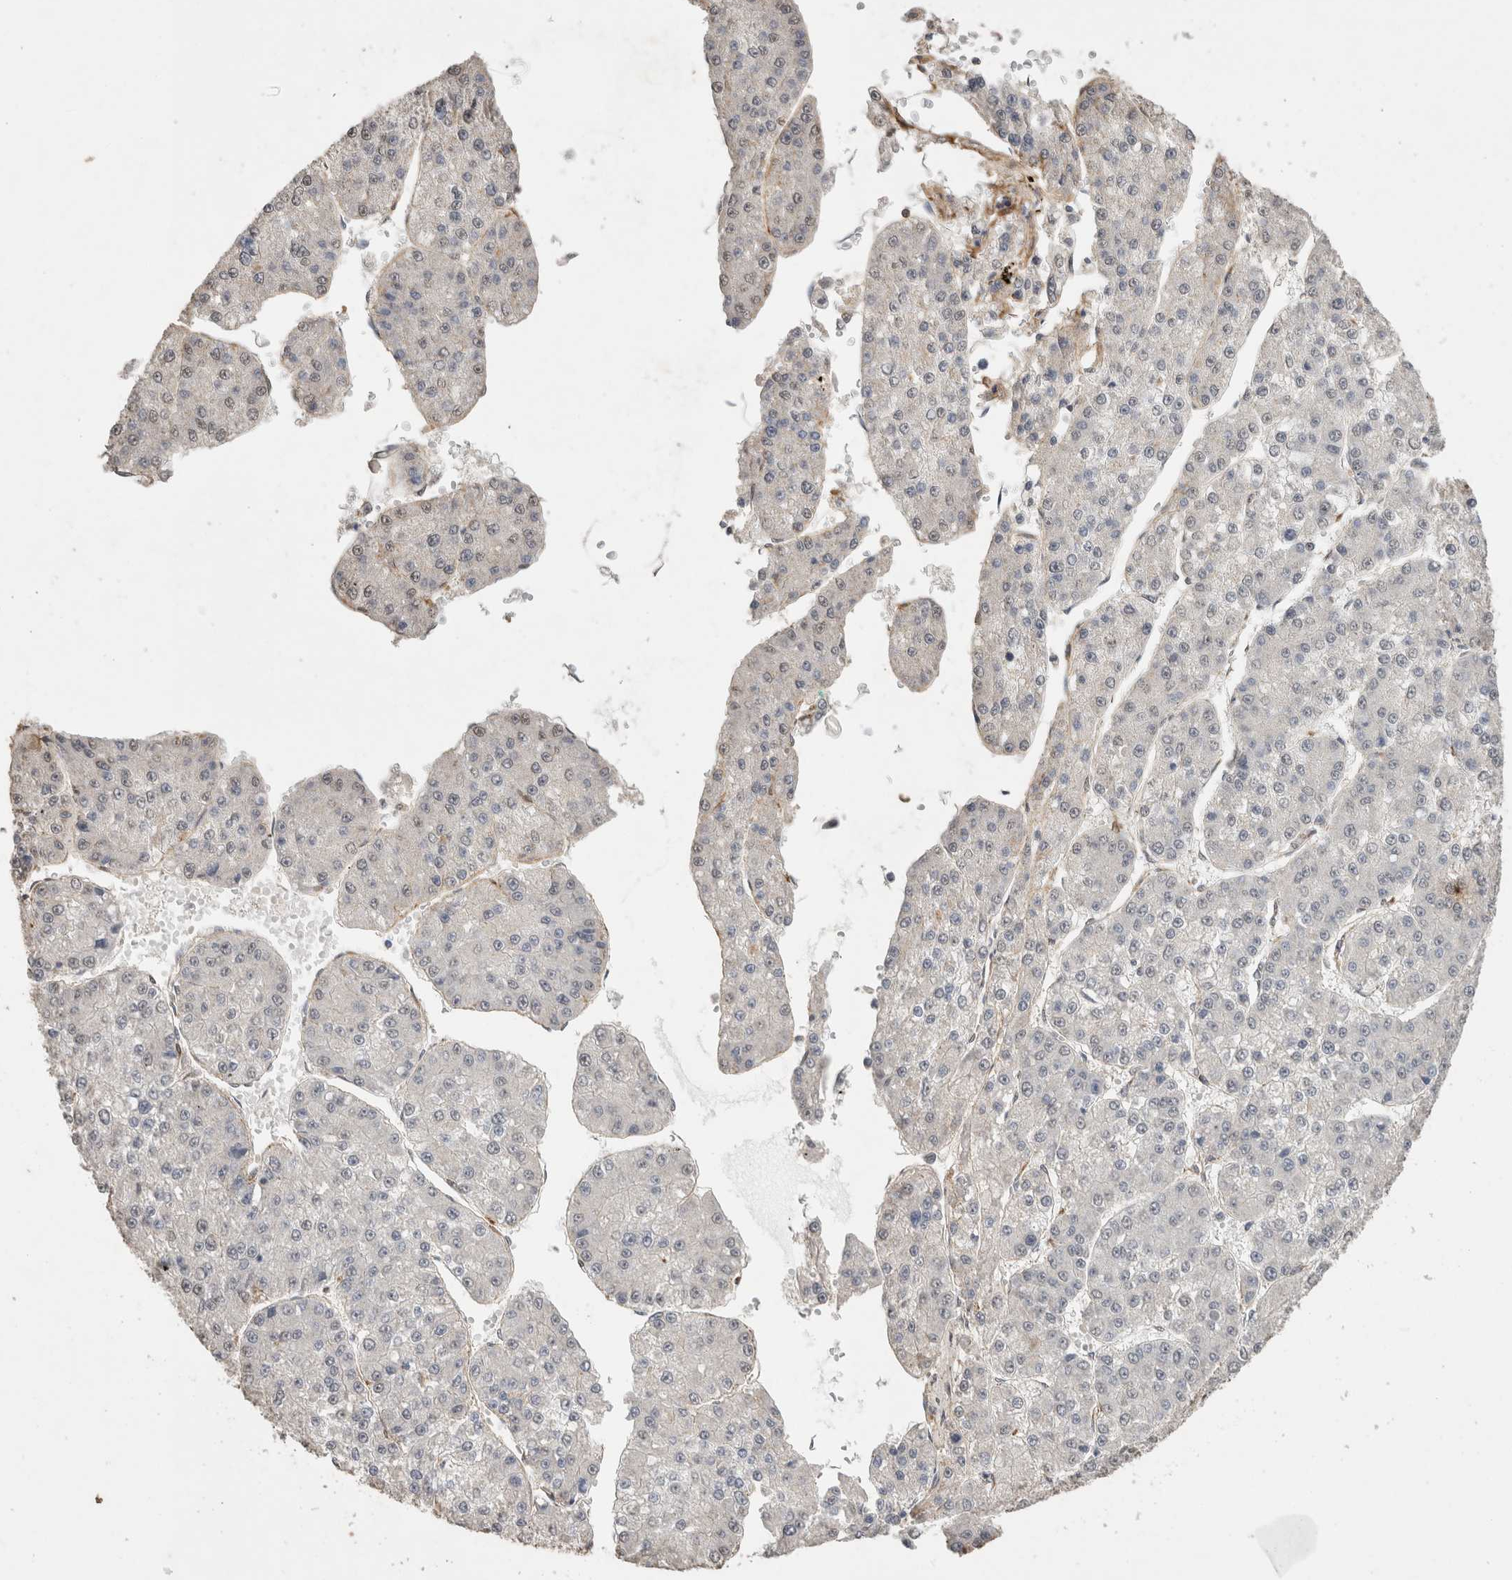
{"staining": {"intensity": "negative", "quantity": "none", "location": "none"}, "tissue": "liver cancer", "cell_type": "Tumor cells", "image_type": "cancer", "snomed": [{"axis": "morphology", "description": "Carcinoma, Hepatocellular, NOS"}, {"axis": "topography", "description": "Liver"}], "caption": "This is a image of immunohistochemistry staining of liver hepatocellular carcinoma, which shows no staining in tumor cells.", "gene": "C1QTNF5", "patient": {"sex": "female", "age": 73}}